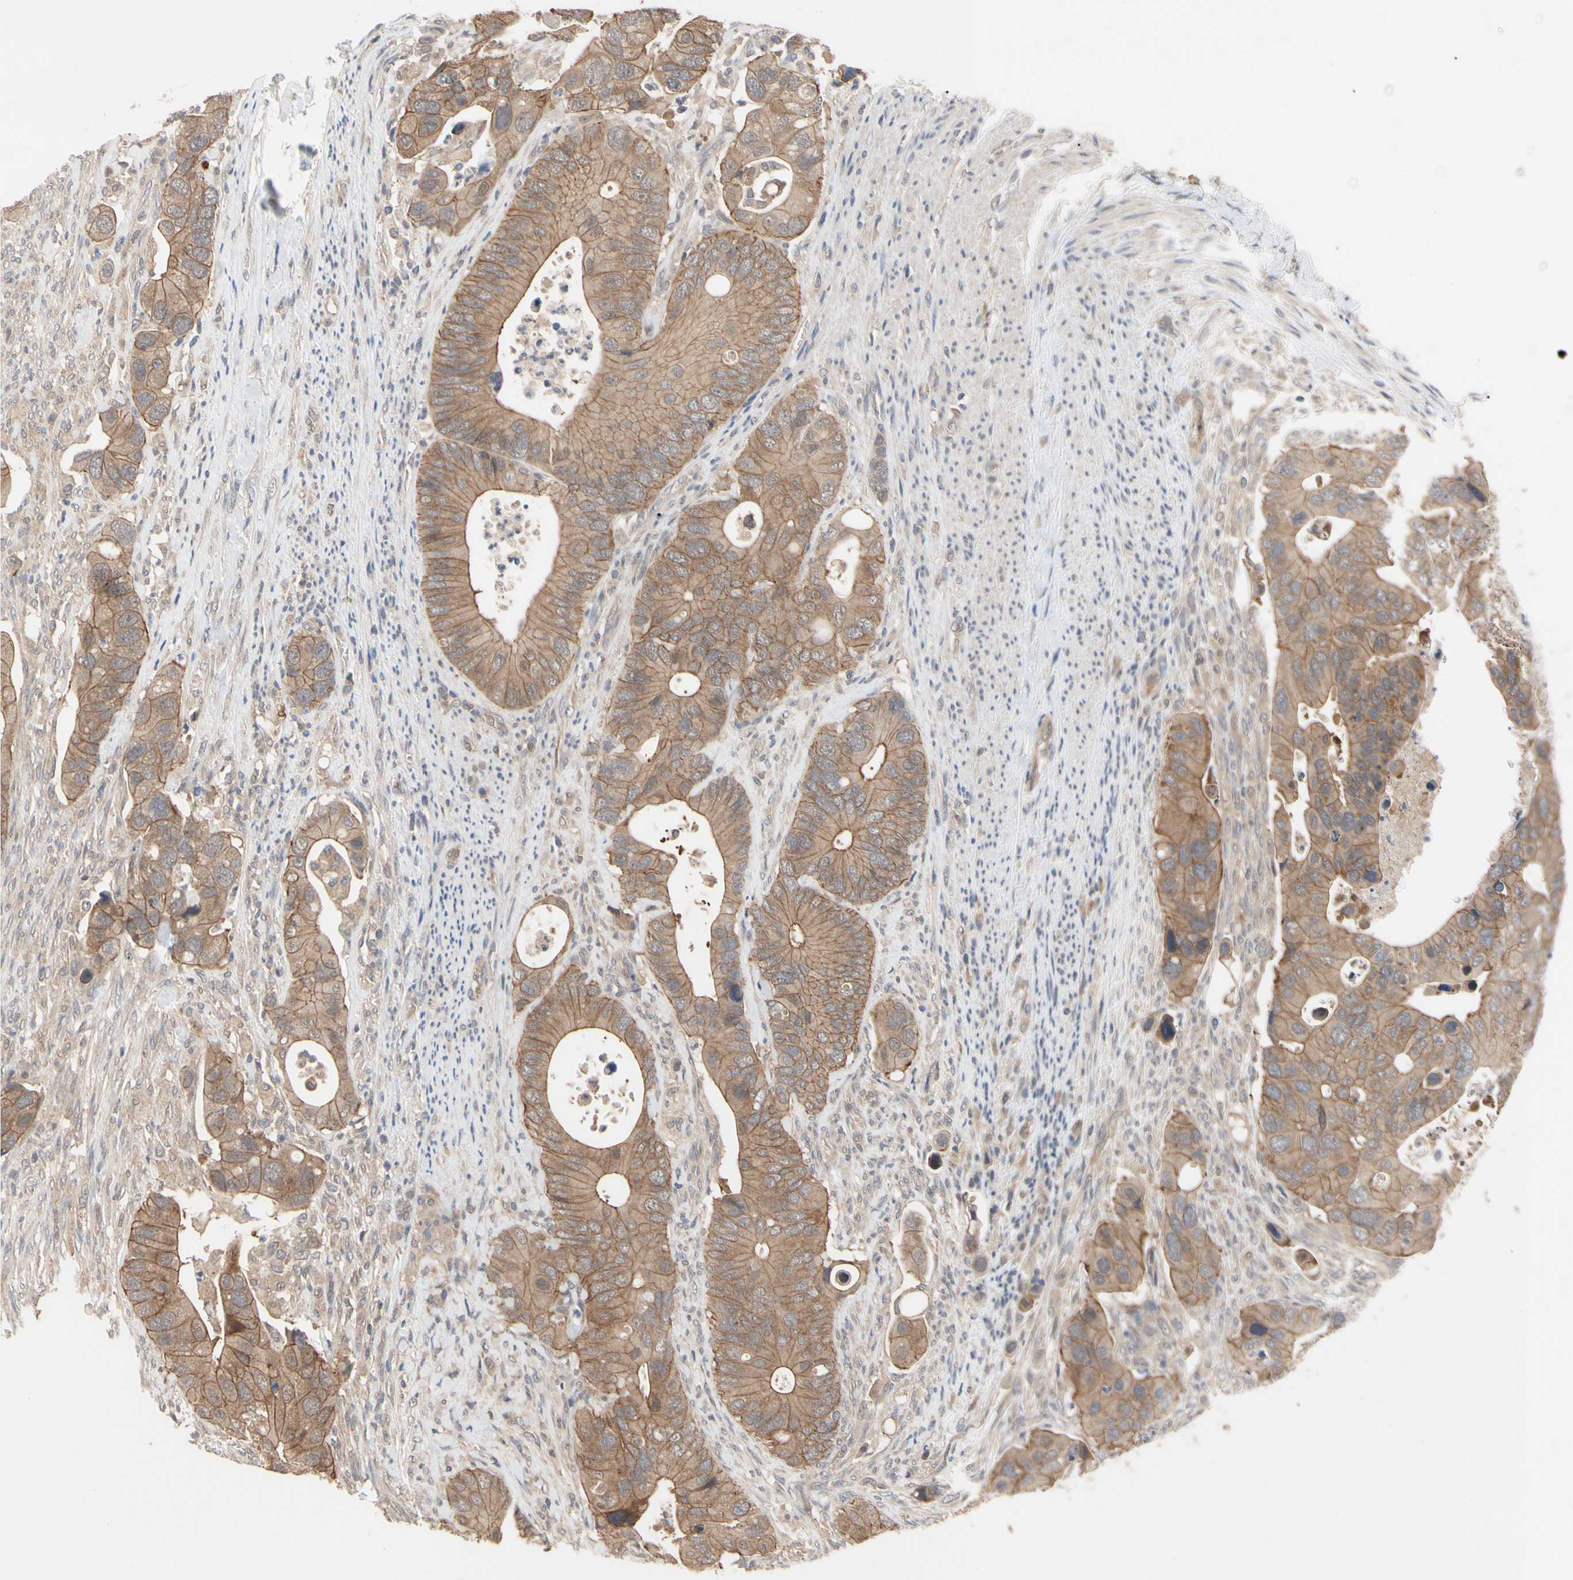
{"staining": {"intensity": "moderate", "quantity": ">75%", "location": "cytoplasmic/membranous"}, "tissue": "colorectal cancer", "cell_type": "Tumor cells", "image_type": "cancer", "snomed": [{"axis": "morphology", "description": "Adenocarcinoma, NOS"}, {"axis": "topography", "description": "Rectum"}], "caption": "A high-resolution micrograph shows immunohistochemistry staining of colorectal adenocarcinoma, which reveals moderate cytoplasmic/membranous positivity in approximately >75% of tumor cells.", "gene": "DPP8", "patient": {"sex": "female", "age": 57}}